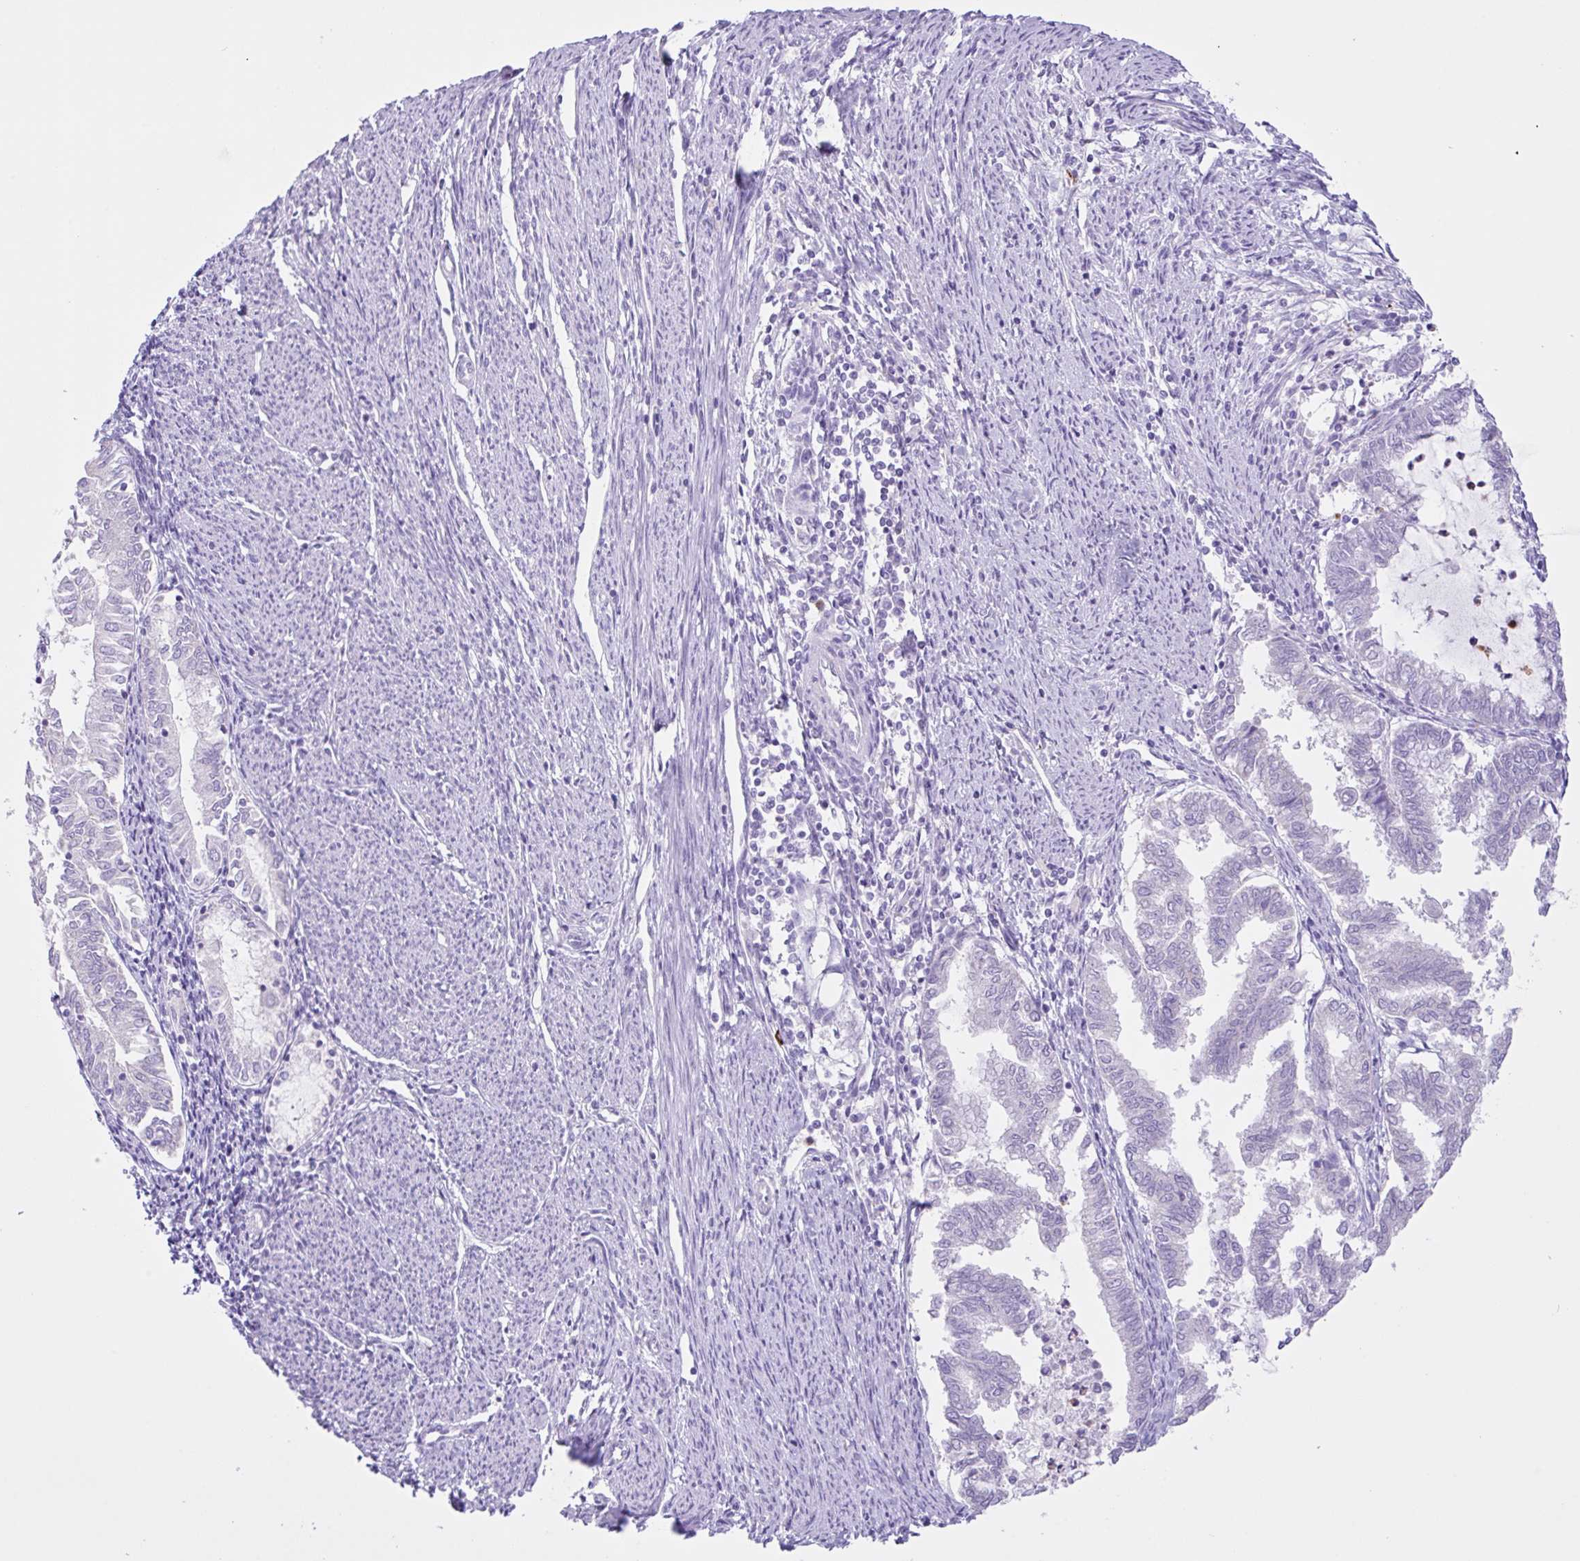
{"staining": {"intensity": "negative", "quantity": "none", "location": "none"}, "tissue": "endometrial cancer", "cell_type": "Tumor cells", "image_type": "cancer", "snomed": [{"axis": "morphology", "description": "Adenocarcinoma, NOS"}, {"axis": "topography", "description": "Endometrium"}], "caption": "This is an immunohistochemistry (IHC) micrograph of endometrial cancer (adenocarcinoma). There is no staining in tumor cells.", "gene": "CST11", "patient": {"sex": "female", "age": 79}}